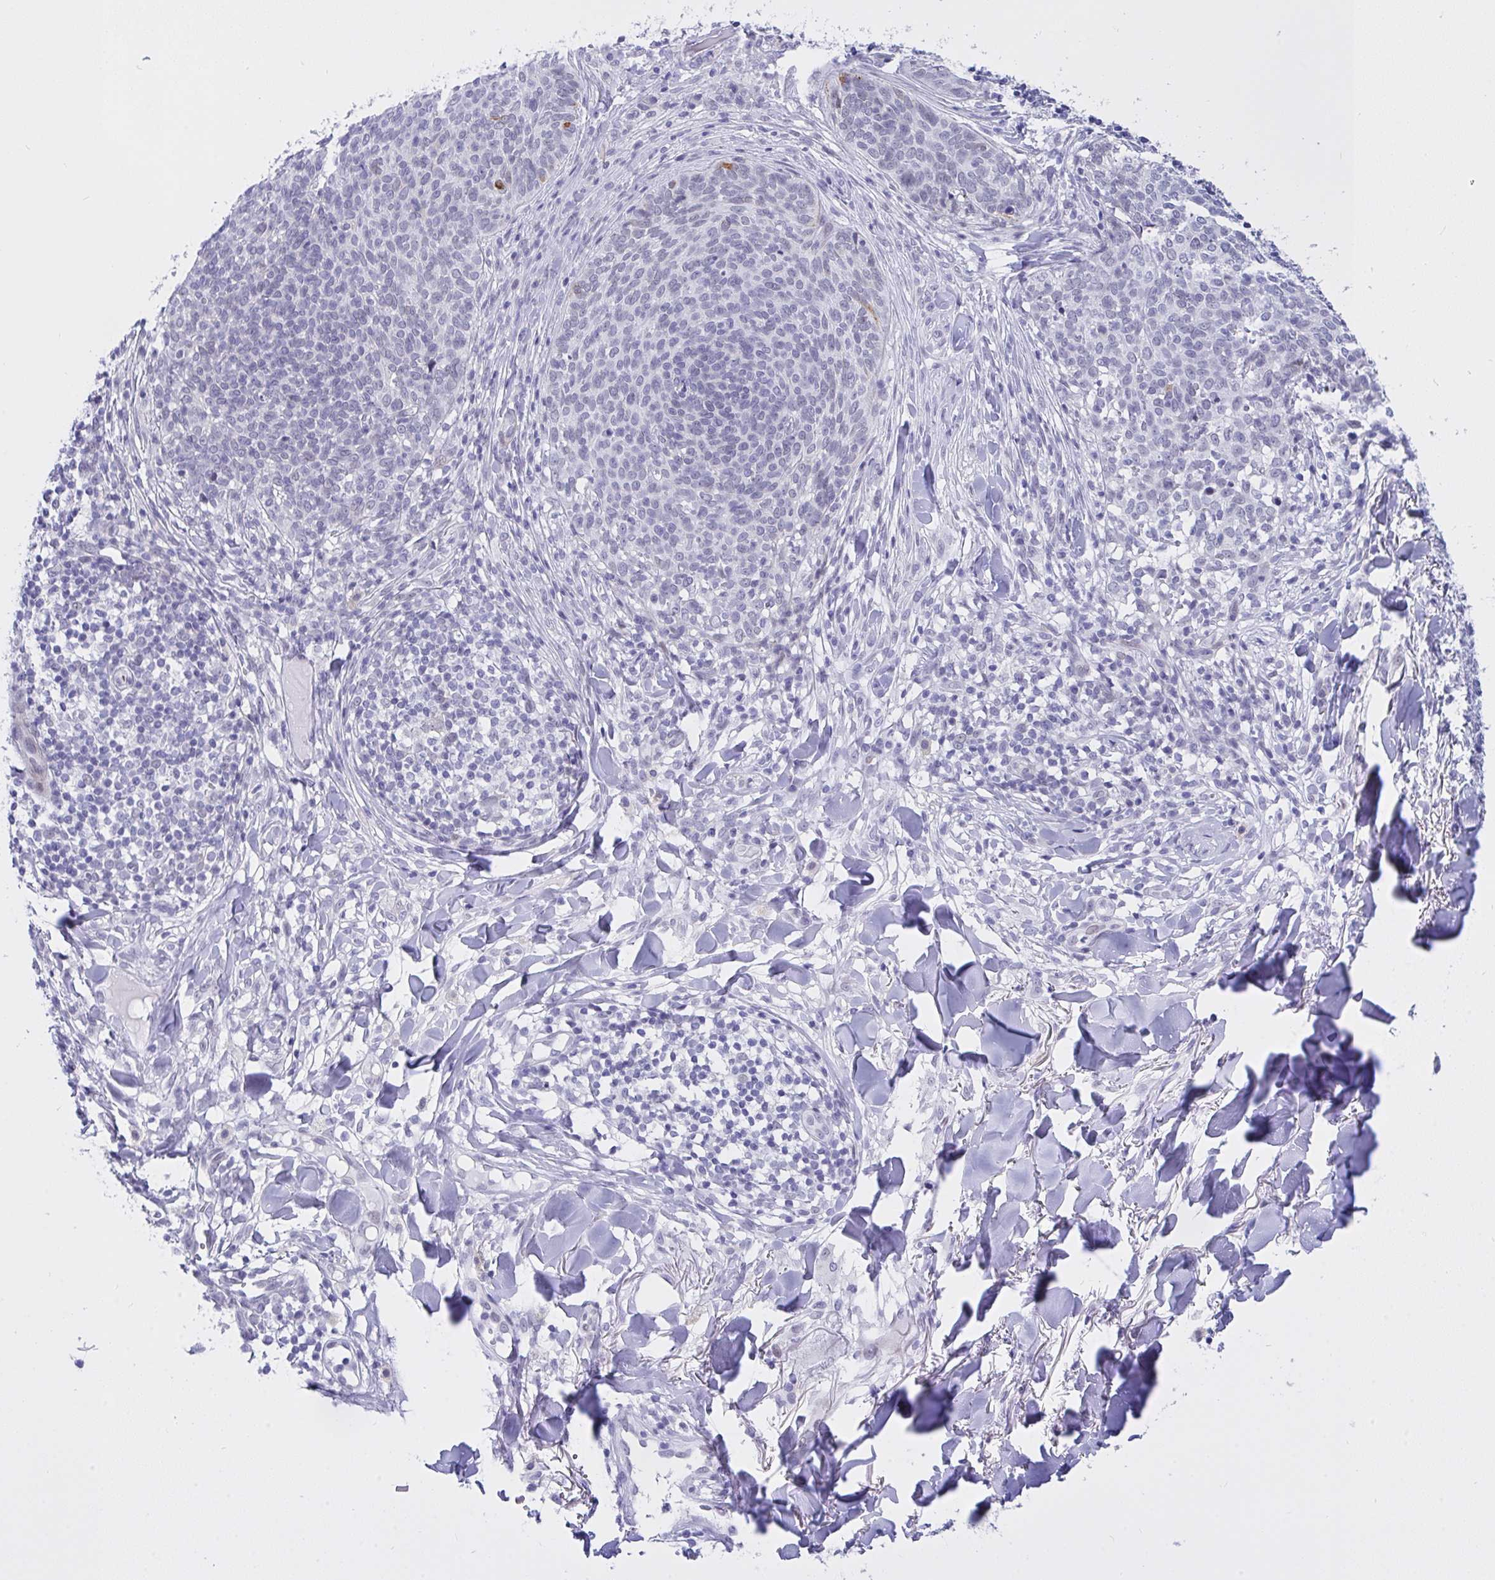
{"staining": {"intensity": "negative", "quantity": "none", "location": "none"}, "tissue": "skin cancer", "cell_type": "Tumor cells", "image_type": "cancer", "snomed": [{"axis": "morphology", "description": "Basal cell carcinoma"}, {"axis": "topography", "description": "Skin"}, {"axis": "topography", "description": "Skin of face"}], "caption": "This photomicrograph is of skin basal cell carcinoma stained with immunohistochemistry (IHC) to label a protein in brown with the nuclei are counter-stained blue. There is no expression in tumor cells.", "gene": "FBXL22", "patient": {"sex": "male", "age": 56}}